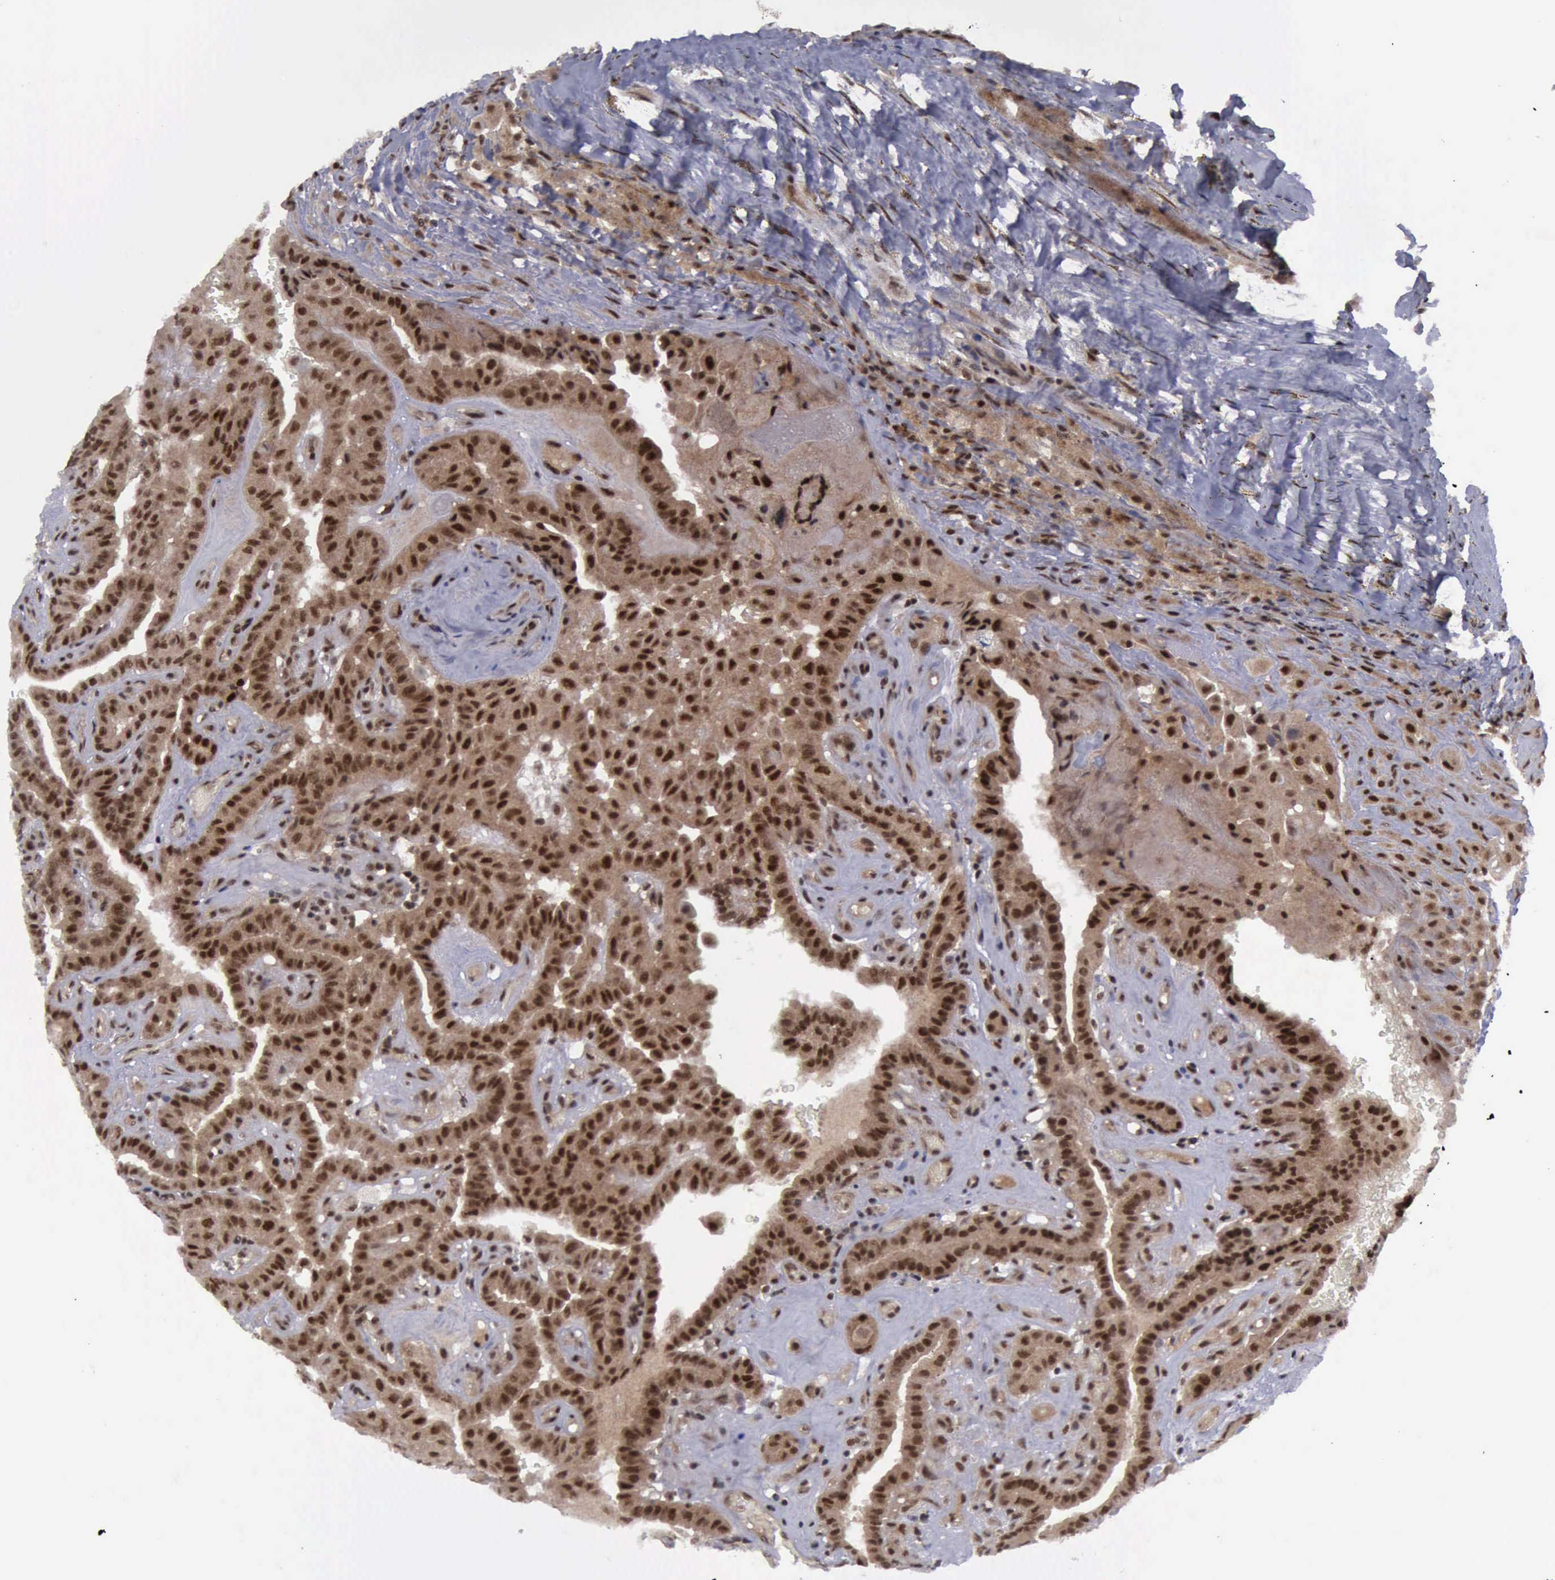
{"staining": {"intensity": "strong", "quantity": ">75%", "location": "cytoplasmic/membranous,nuclear"}, "tissue": "thyroid cancer", "cell_type": "Tumor cells", "image_type": "cancer", "snomed": [{"axis": "morphology", "description": "Papillary adenocarcinoma, NOS"}, {"axis": "topography", "description": "Thyroid gland"}], "caption": "Immunohistochemistry micrograph of neoplastic tissue: papillary adenocarcinoma (thyroid) stained using immunohistochemistry (IHC) reveals high levels of strong protein expression localized specifically in the cytoplasmic/membranous and nuclear of tumor cells, appearing as a cytoplasmic/membranous and nuclear brown color.", "gene": "ATM", "patient": {"sex": "male", "age": 87}}